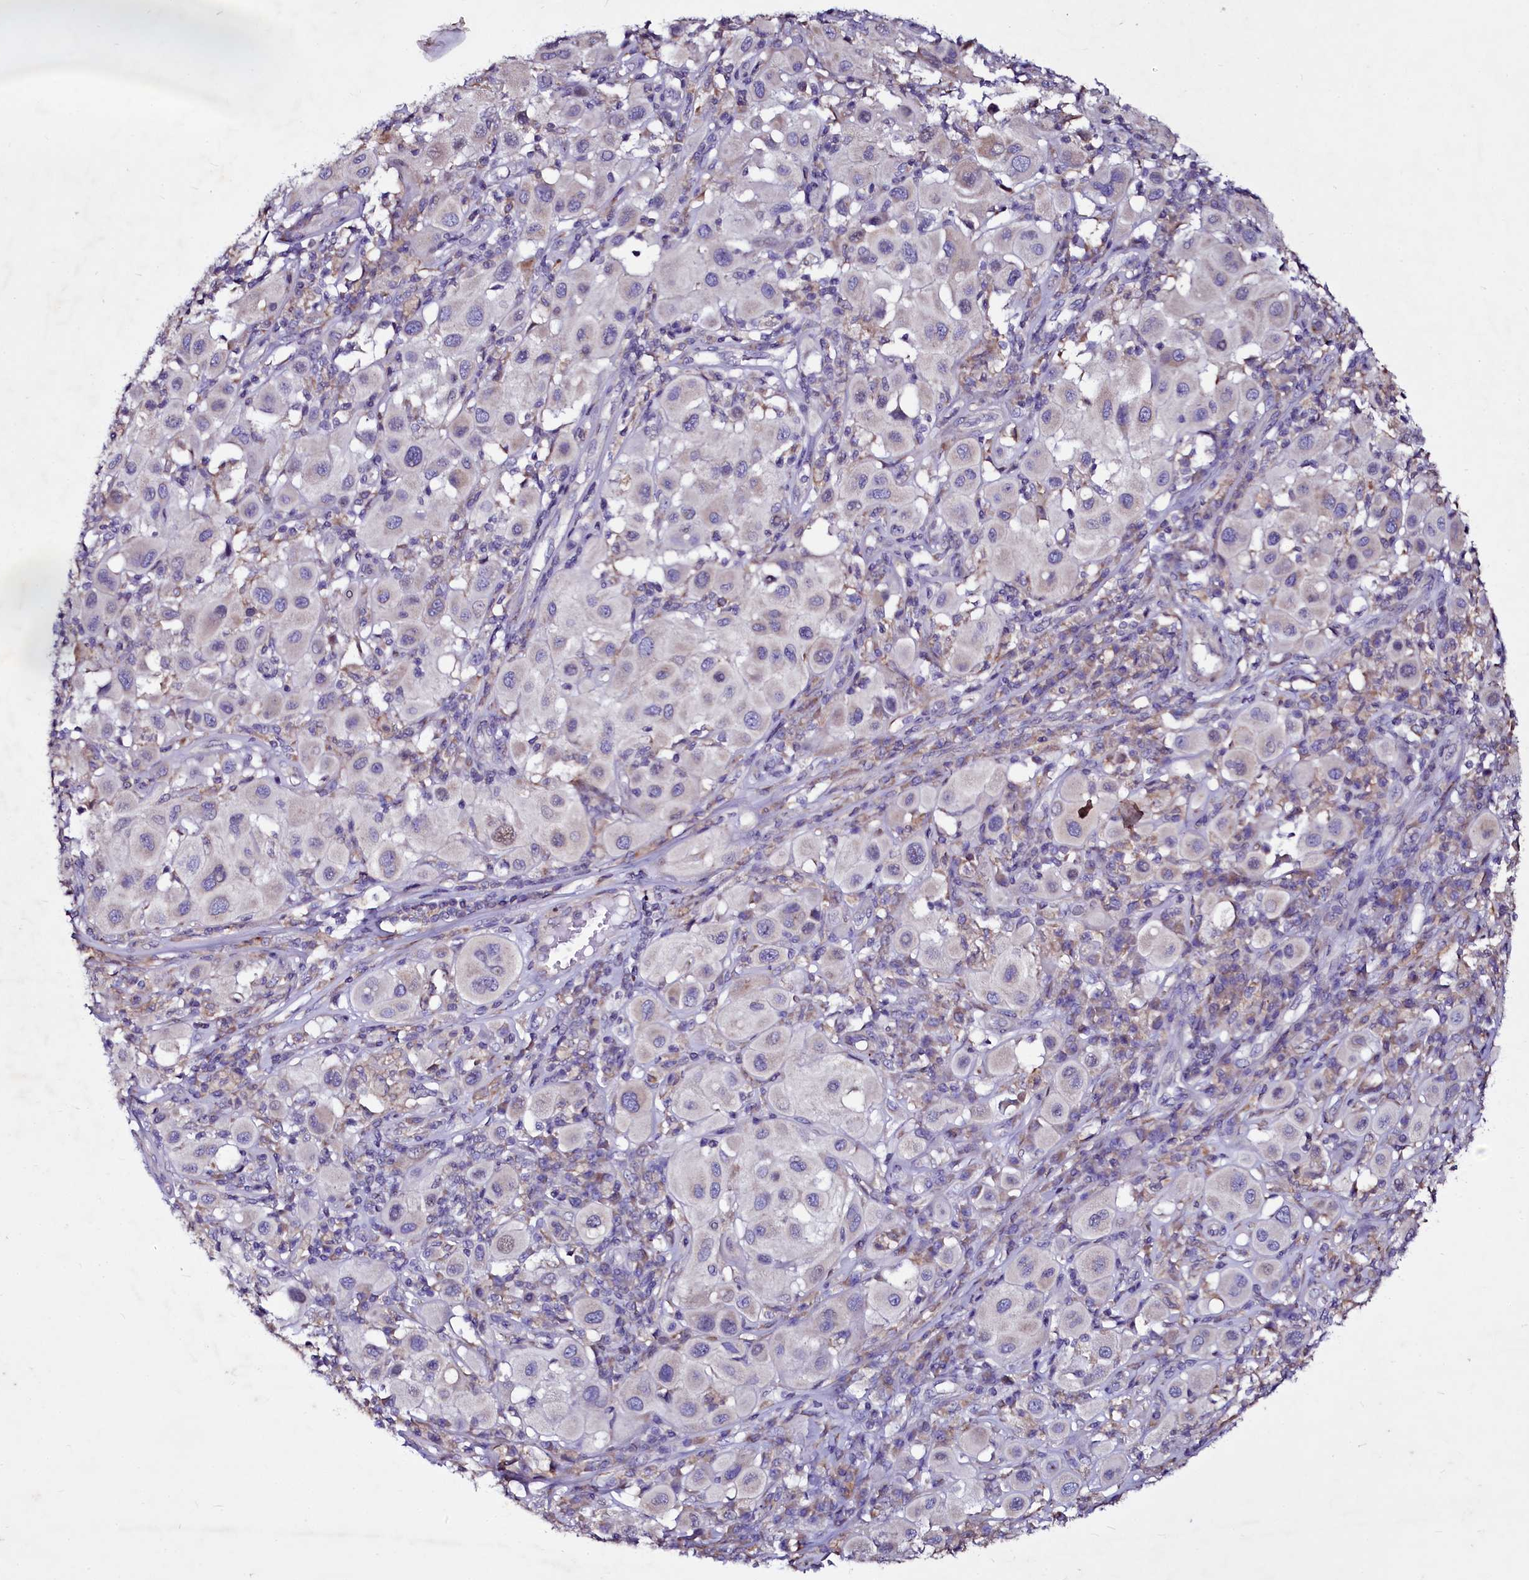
{"staining": {"intensity": "negative", "quantity": "none", "location": "none"}, "tissue": "melanoma", "cell_type": "Tumor cells", "image_type": "cancer", "snomed": [{"axis": "morphology", "description": "Malignant melanoma, Metastatic site"}, {"axis": "topography", "description": "Skin"}], "caption": "DAB (3,3'-diaminobenzidine) immunohistochemical staining of malignant melanoma (metastatic site) demonstrates no significant expression in tumor cells. The staining was performed using DAB (3,3'-diaminobenzidine) to visualize the protein expression in brown, while the nuclei were stained in blue with hematoxylin (Magnification: 20x).", "gene": "SELENOT", "patient": {"sex": "male", "age": 41}}